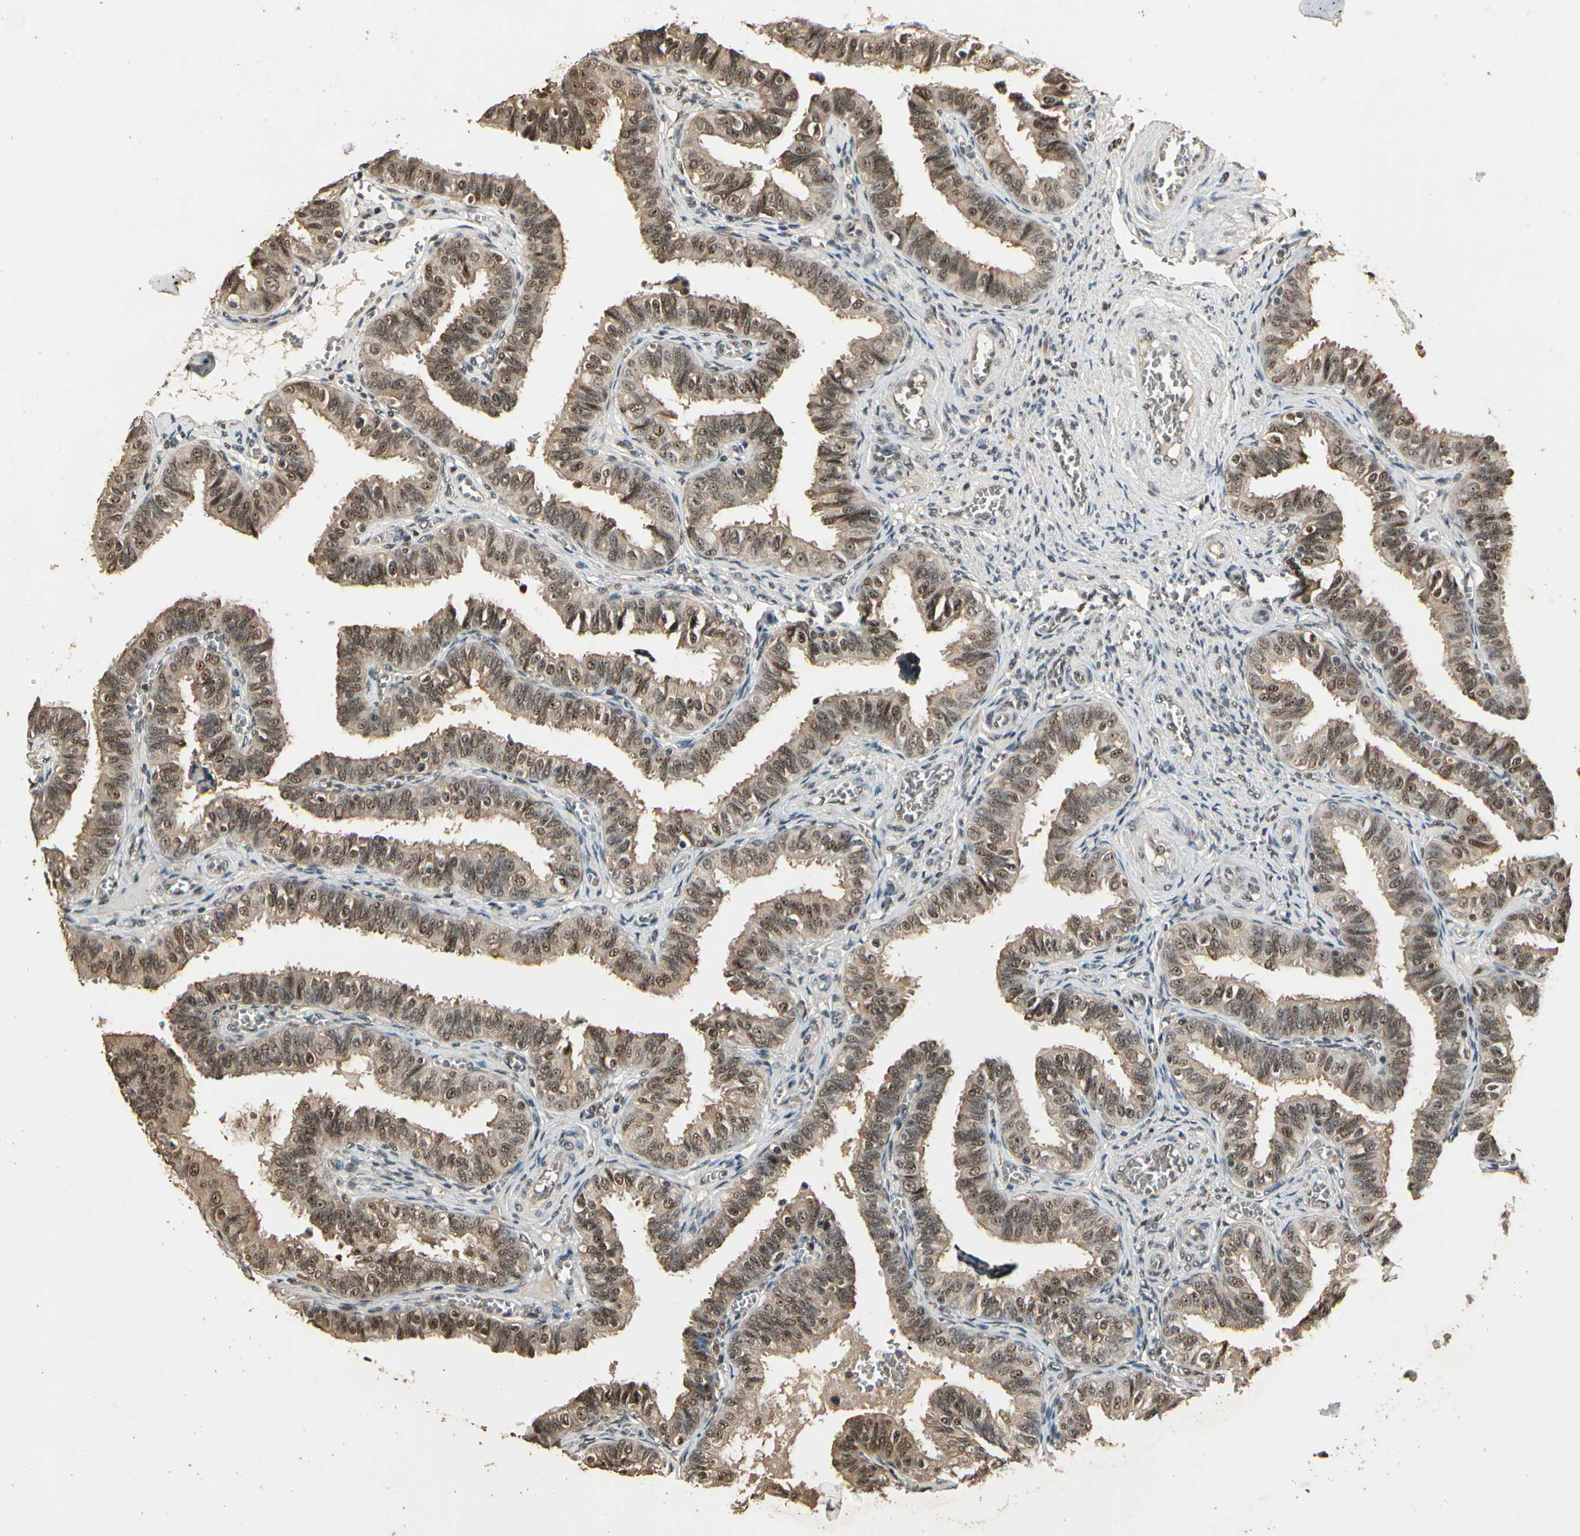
{"staining": {"intensity": "moderate", "quantity": ">75%", "location": "cytoplasmic/membranous,nuclear"}, "tissue": "fallopian tube", "cell_type": "Glandular cells", "image_type": "normal", "snomed": [{"axis": "morphology", "description": "Normal tissue, NOS"}, {"axis": "topography", "description": "Fallopian tube"}], "caption": "Fallopian tube stained with a protein marker demonstrates moderate staining in glandular cells.", "gene": "RBM25", "patient": {"sex": "female", "age": 46}}